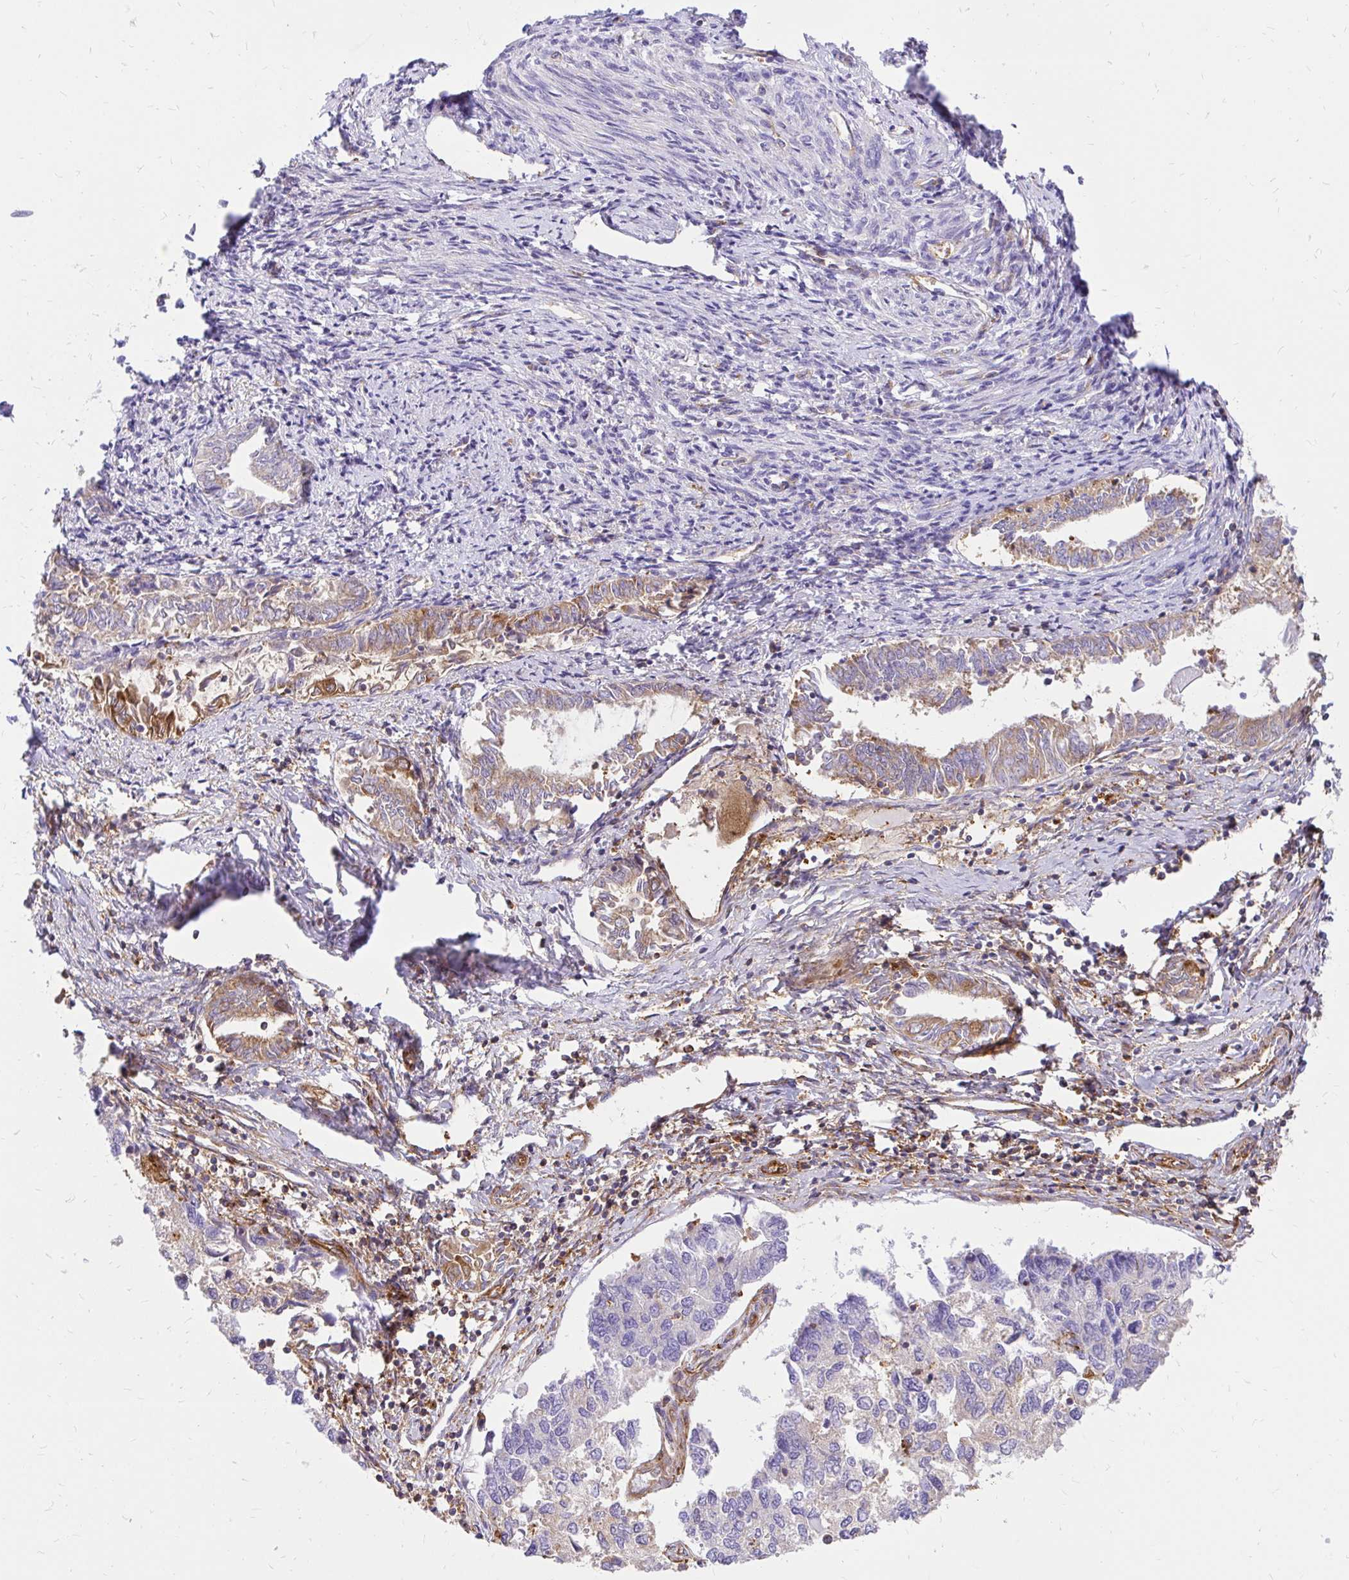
{"staining": {"intensity": "moderate", "quantity": "<25%", "location": "cytoplasmic/membranous"}, "tissue": "endometrial cancer", "cell_type": "Tumor cells", "image_type": "cancer", "snomed": [{"axis": "morphology", "description": "Carcinoma, NOS"}, {"axis": "topography", "description": "Uterus"}], "caption": "Immunohistochemistry (IHC) staining of carcinoma (endometrial), which demonstrates low levels of moderate cytoplasmic/membranous staining in approximately <25% of tumor cells indicating moderate cytoplasmic/membranous protein staining. The staining was performed using DAB (3,3'-diaminobenzidine) (brown) for protein detection and nuclei were counterstained in hematoxylin (blue).", "gene": "ABCB10", "patient": {"sex": "female", "age": 76}}